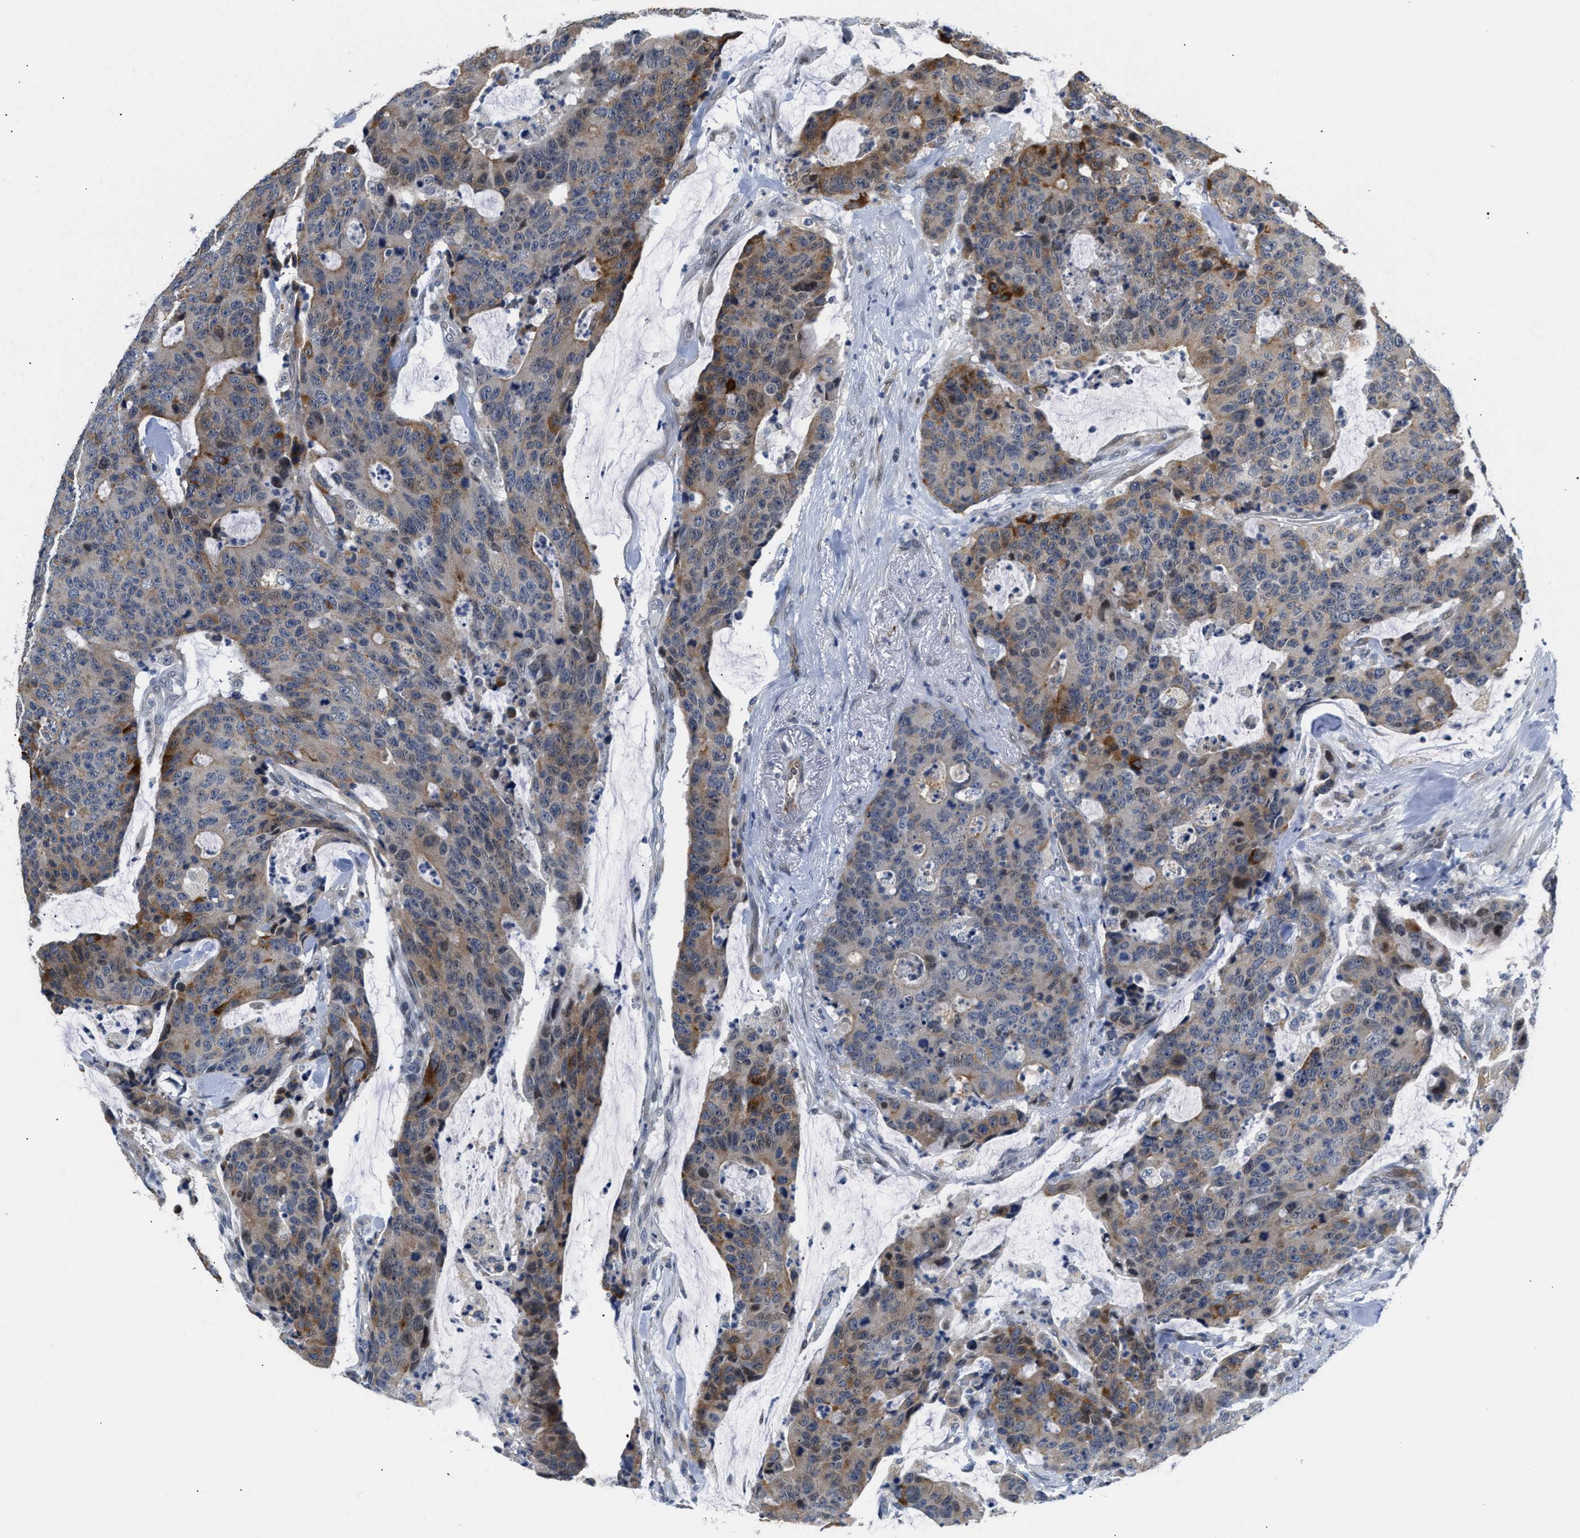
{"staining": {"intensity": "moderate", "quantity": "25%-75%", "location": "cytoplasmic/membranous"}, "tissue": "colorectal cancer", "cell_type": "Tumor cells", "image_type": "cancer", "snomed": [{"axis": "morphology", "description": "Adenocarcinoma, NOS"}, {"axis": "topography", "description": "Colon"}], "caption": "DAB (3,3'-diaminobenzidine) immunohistochemical staining of colorectal adenocarcinoma demonstrates moderate cytoplasmic/membranous protein expression in about 25%-75% of tumor cells.", "gene": "PPM1H", "patient": {"sex": "female", "age": 86}}